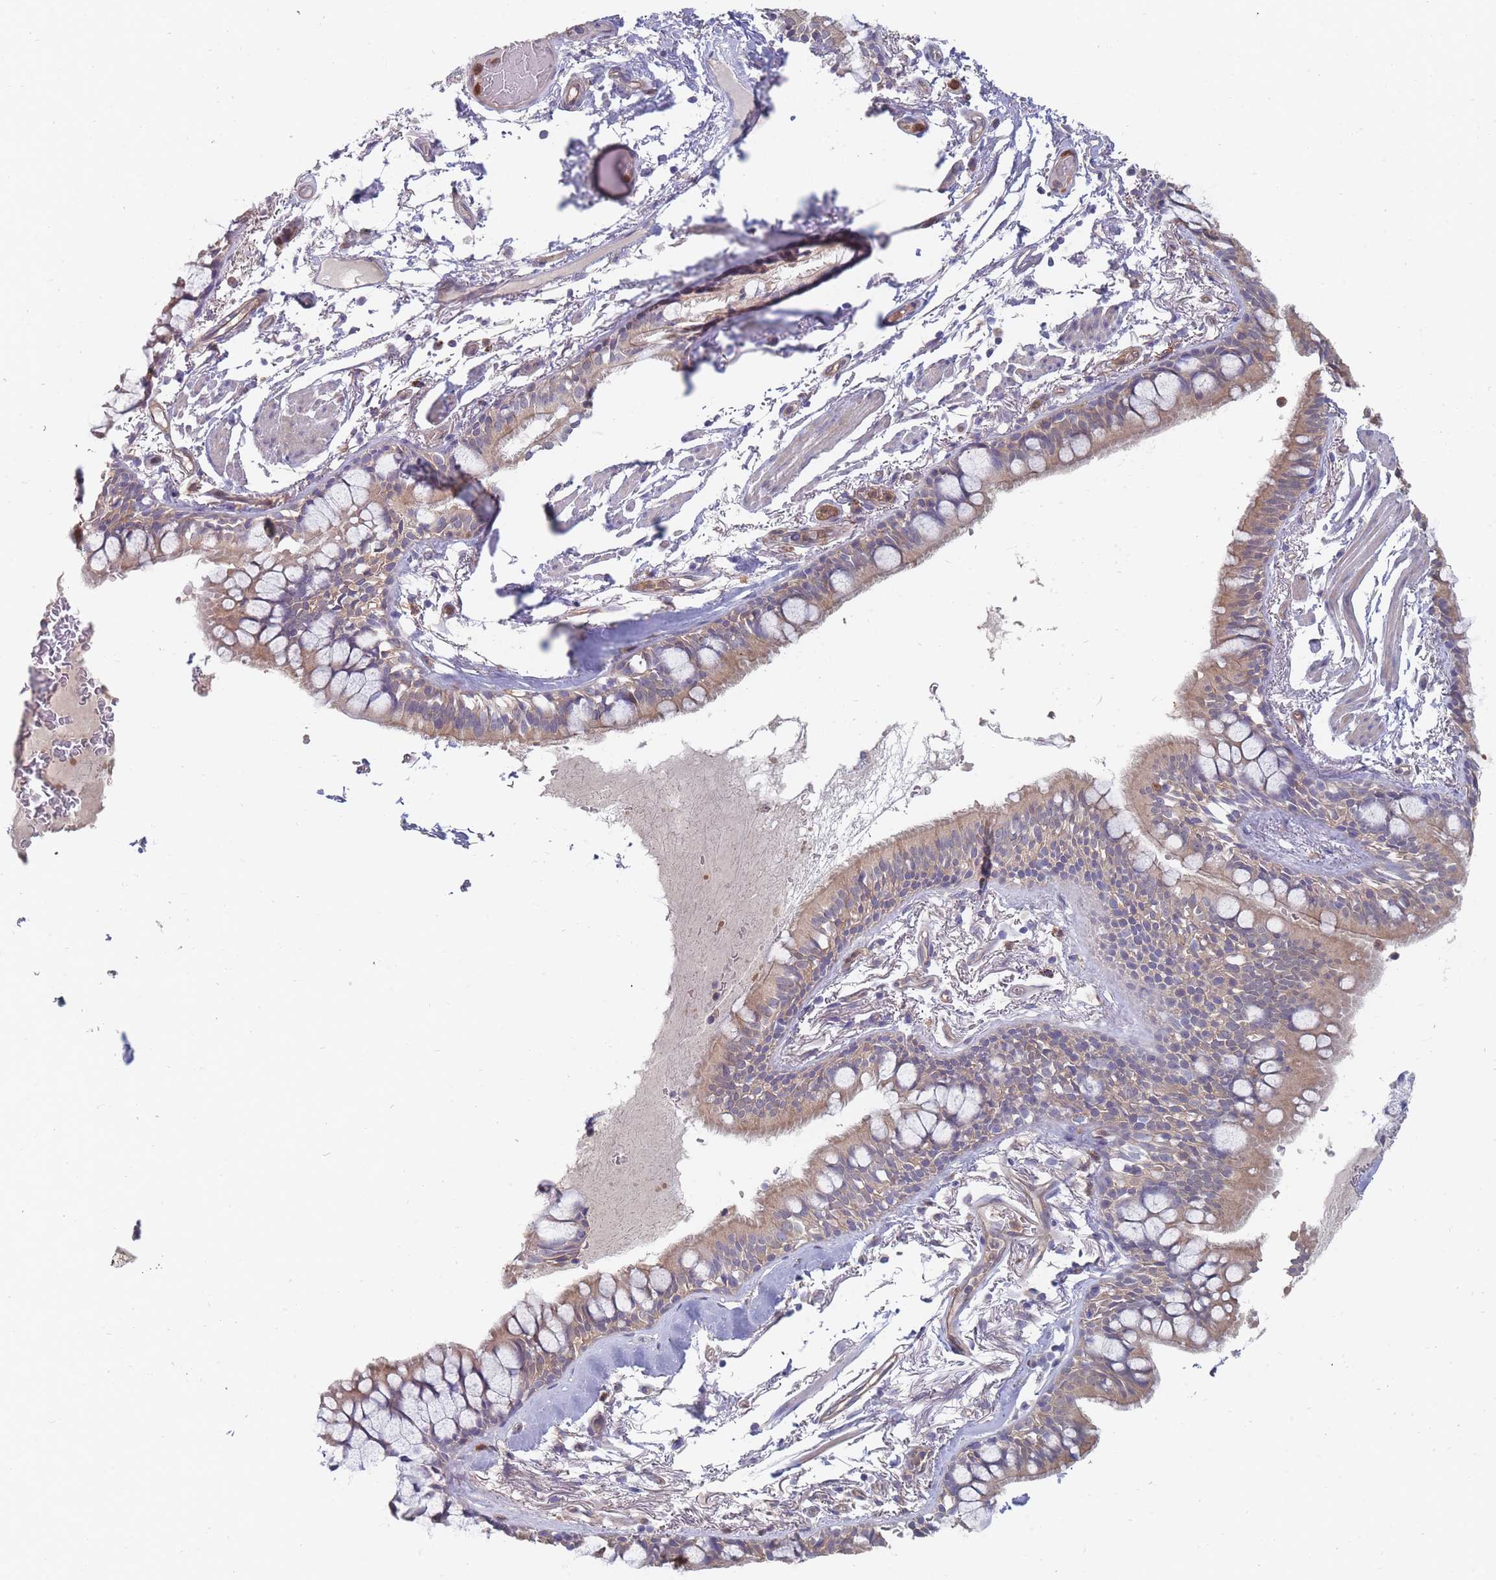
{"staining": {"intensity": "moderate", "quantity": ">75%", "location": "cytoplasmic/membranous"}, "tissue": "bronchus", "cell_type": "Respiratory epithelial cells", "image_type": "normal", "snomed": [{"axis": "morphology", "description": "Normal tissue, NOS"}, {"axis": "topography", "description": "Bronchus"}], "caption": "High-magnification brightfield microscopy of normal bronchus stained with DAB (brown) and counterstained with hematoxylin (blue). respiratory epithelial cells exhibit moderate cytoplasmic/membranous positivity is appreciated in approximately>75% of cells.", "gene": "NUB1", "patient": {"sex": "male", "age": 70}}